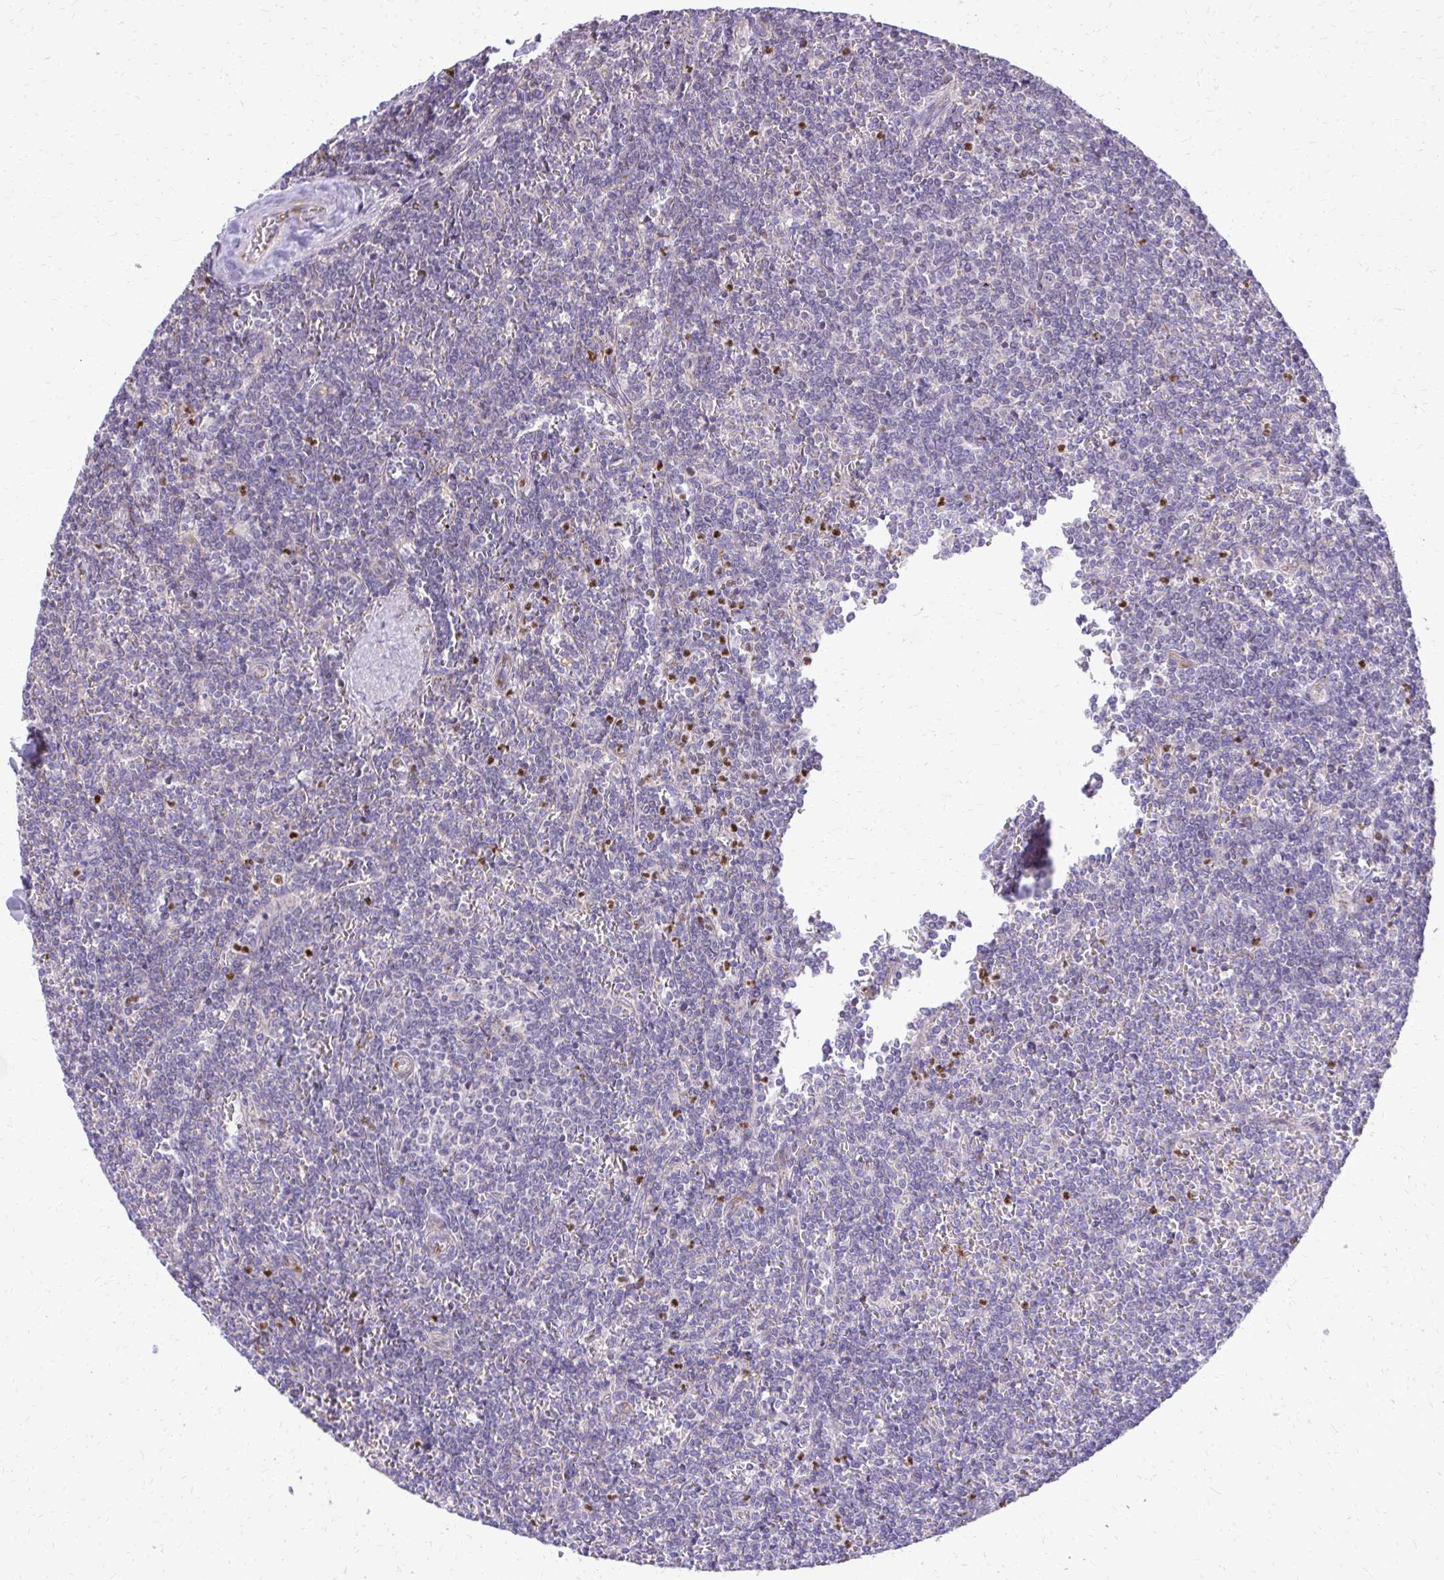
{"staining": {"intensity": "negative", "quantity": "none", "location": "none"}, "tissue": "lymphoma", "cell_type": "Tumor cells", "image_type": "cancer", "snomed": [{"axis": "morphology", "description": "Malignant lymphoma, non-Hodgkin's type, Low grade"}, {"axis": "topography", "description": "Spleen"}], "caption": "Immunohistochemical staining of lymphoma demonstrates no significant positivity in tumor cells.", "gene": "ABCC3", "patient": {"sex": "male", "age": 78}}